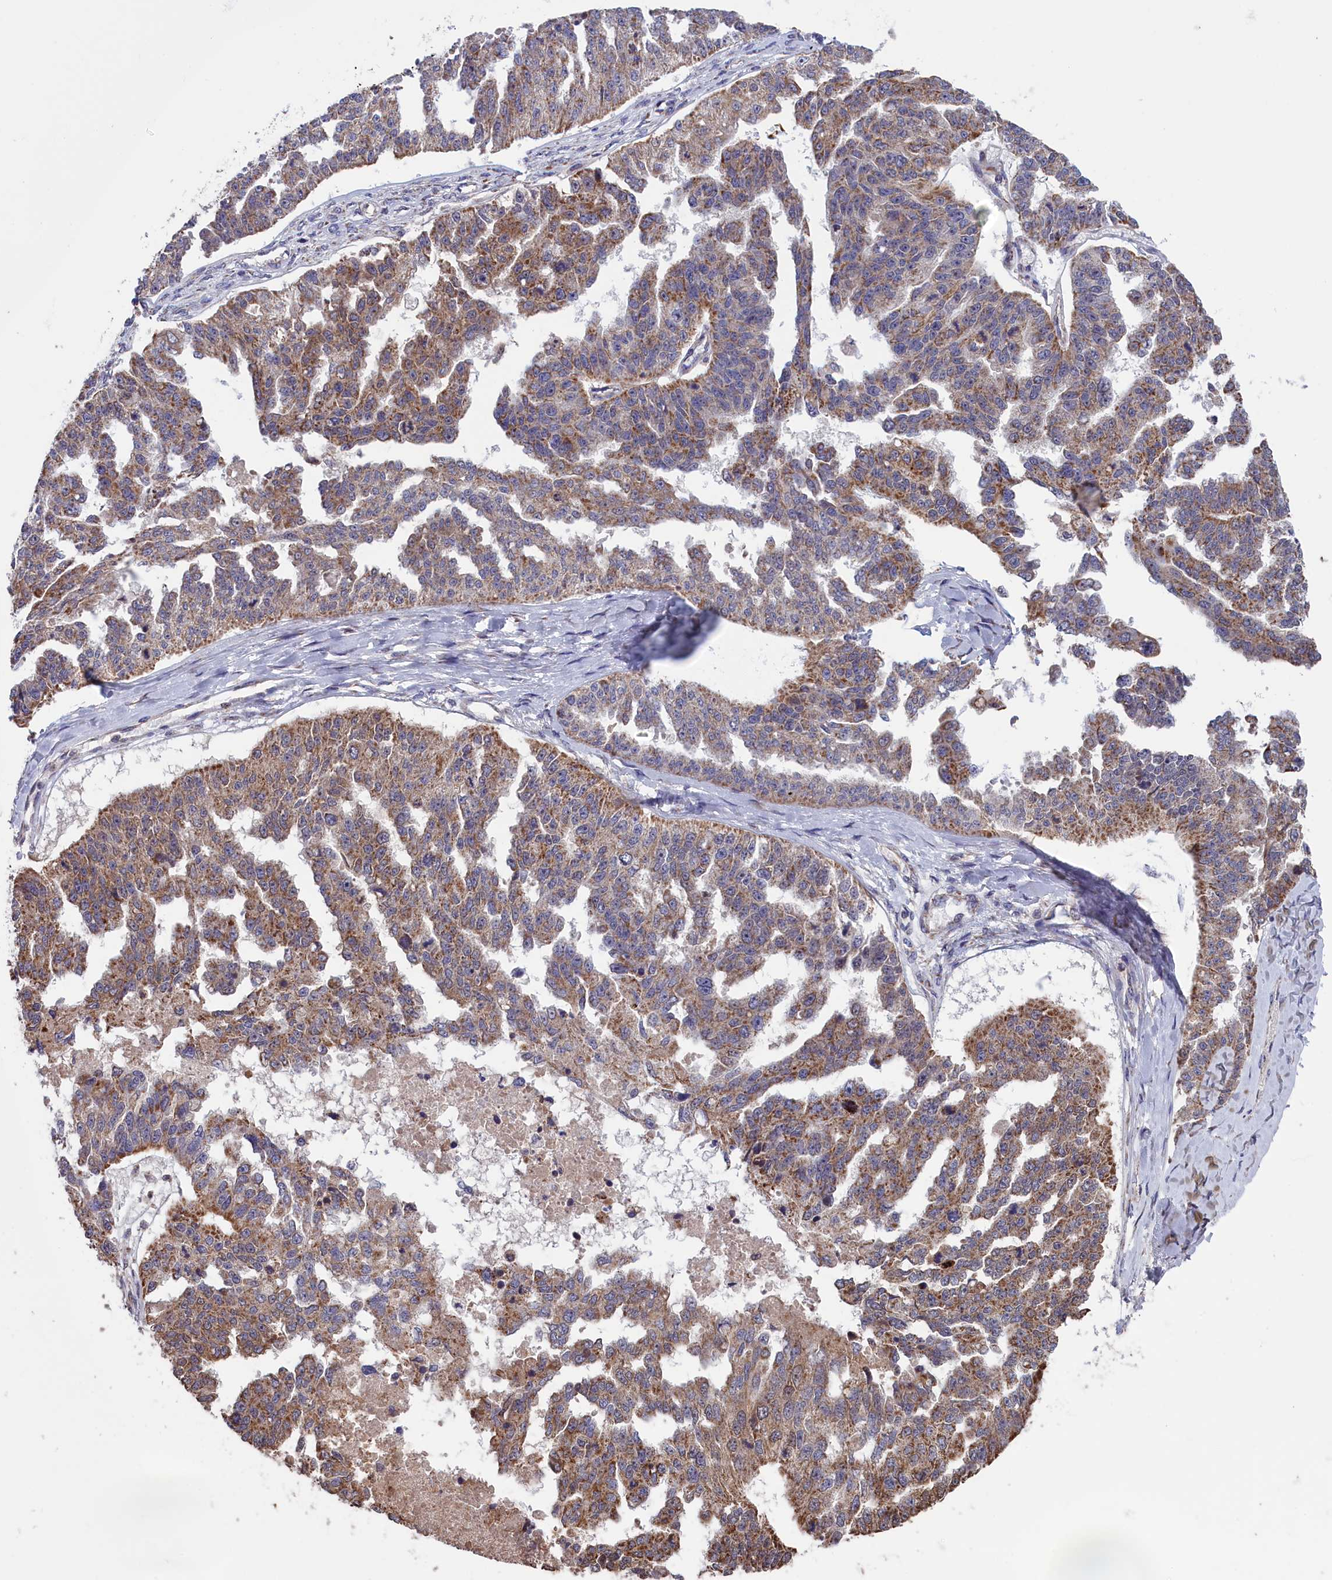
{"staining": {"intensity": "moderate", "quantity": ">75%", "location": "cytoplasmic/membranous"}, "tissue": "ovarian cancer", "cell_type": "Tumor cells", "image_type": "cancer", "snomed": [{"axis": "morphology", "description": "Cystadenocarcinoma, serous, NOS"}, {"axis": "topography", "description": "Ovary"}], "caption": "Immunohistochemical staining of ovarian cancer (serous cystadenocarcinoma) exhibits medium levels of moderate cytoplasmic/membranous staining in approximately >75% of tumor cells.", "gene": "TIMM44", "patient": {"sex": "female", "age": 58}}